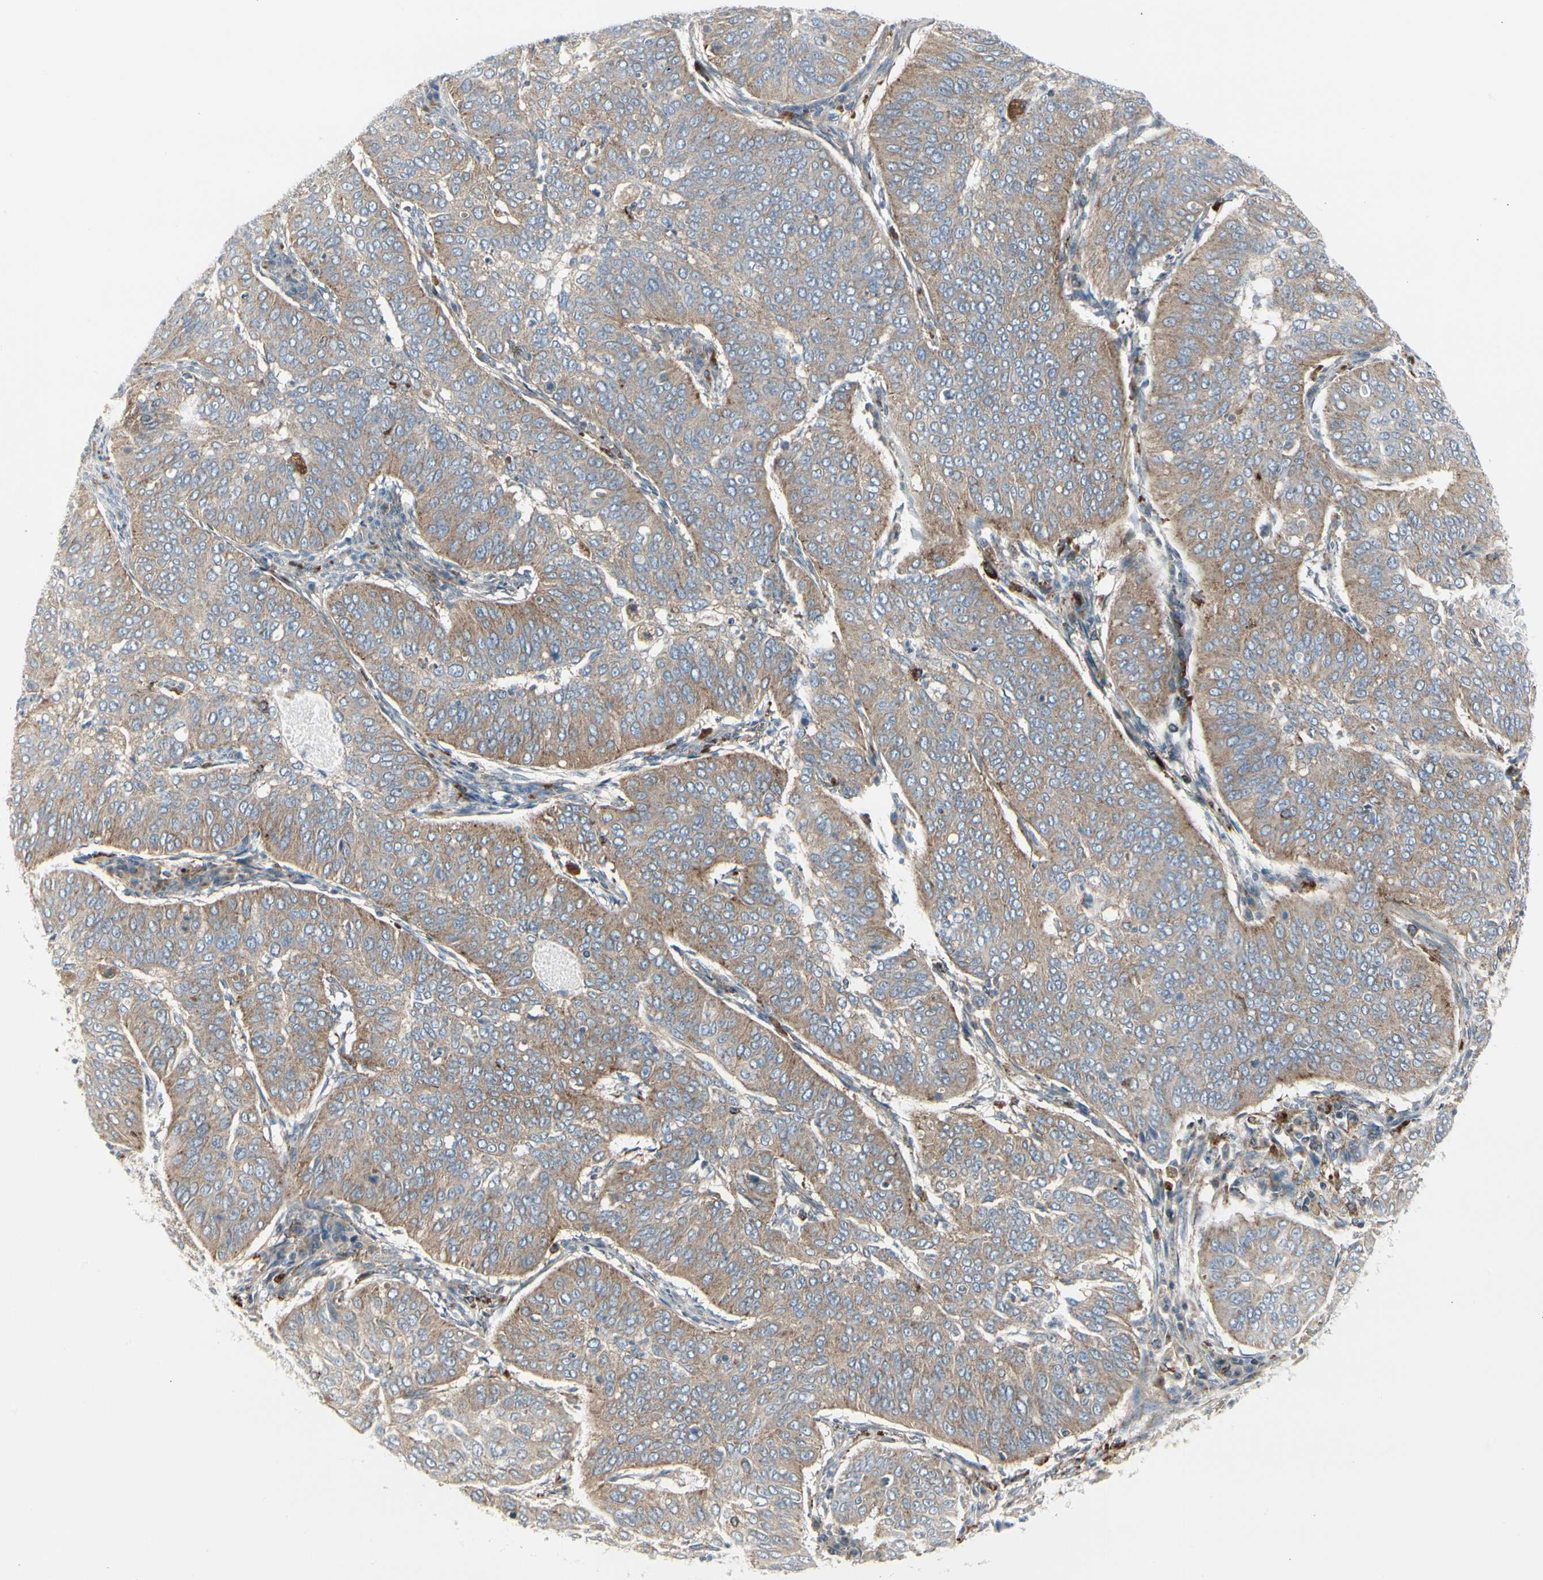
{"staining": {"intensity": "moderate", "quantity": ">75%", "location": "cytoplasmic/membranous"}, "tissue": "cervical cancer", "cell_type": "Tumor cells", "image_type": "cancer", "snomed": [{"axis": "morphology", "description": "Normal tissue, NOS"}, {"axis": "morphology", "description": "Squamous cell carcinoma, NOS"}, {"axis": "topography", "description": "Cervix"}], "caption": "Protein staining reveals moderate cytoplasmic/membranous positivity in about >75% of tumor cells in cervical cancer (squamous cell carcinoma). (DAB = brown stain, brightfield microscopy at high magnification).", "gene": "ATP6V1B2", "patient": {"sex": "female", "age": 39}}